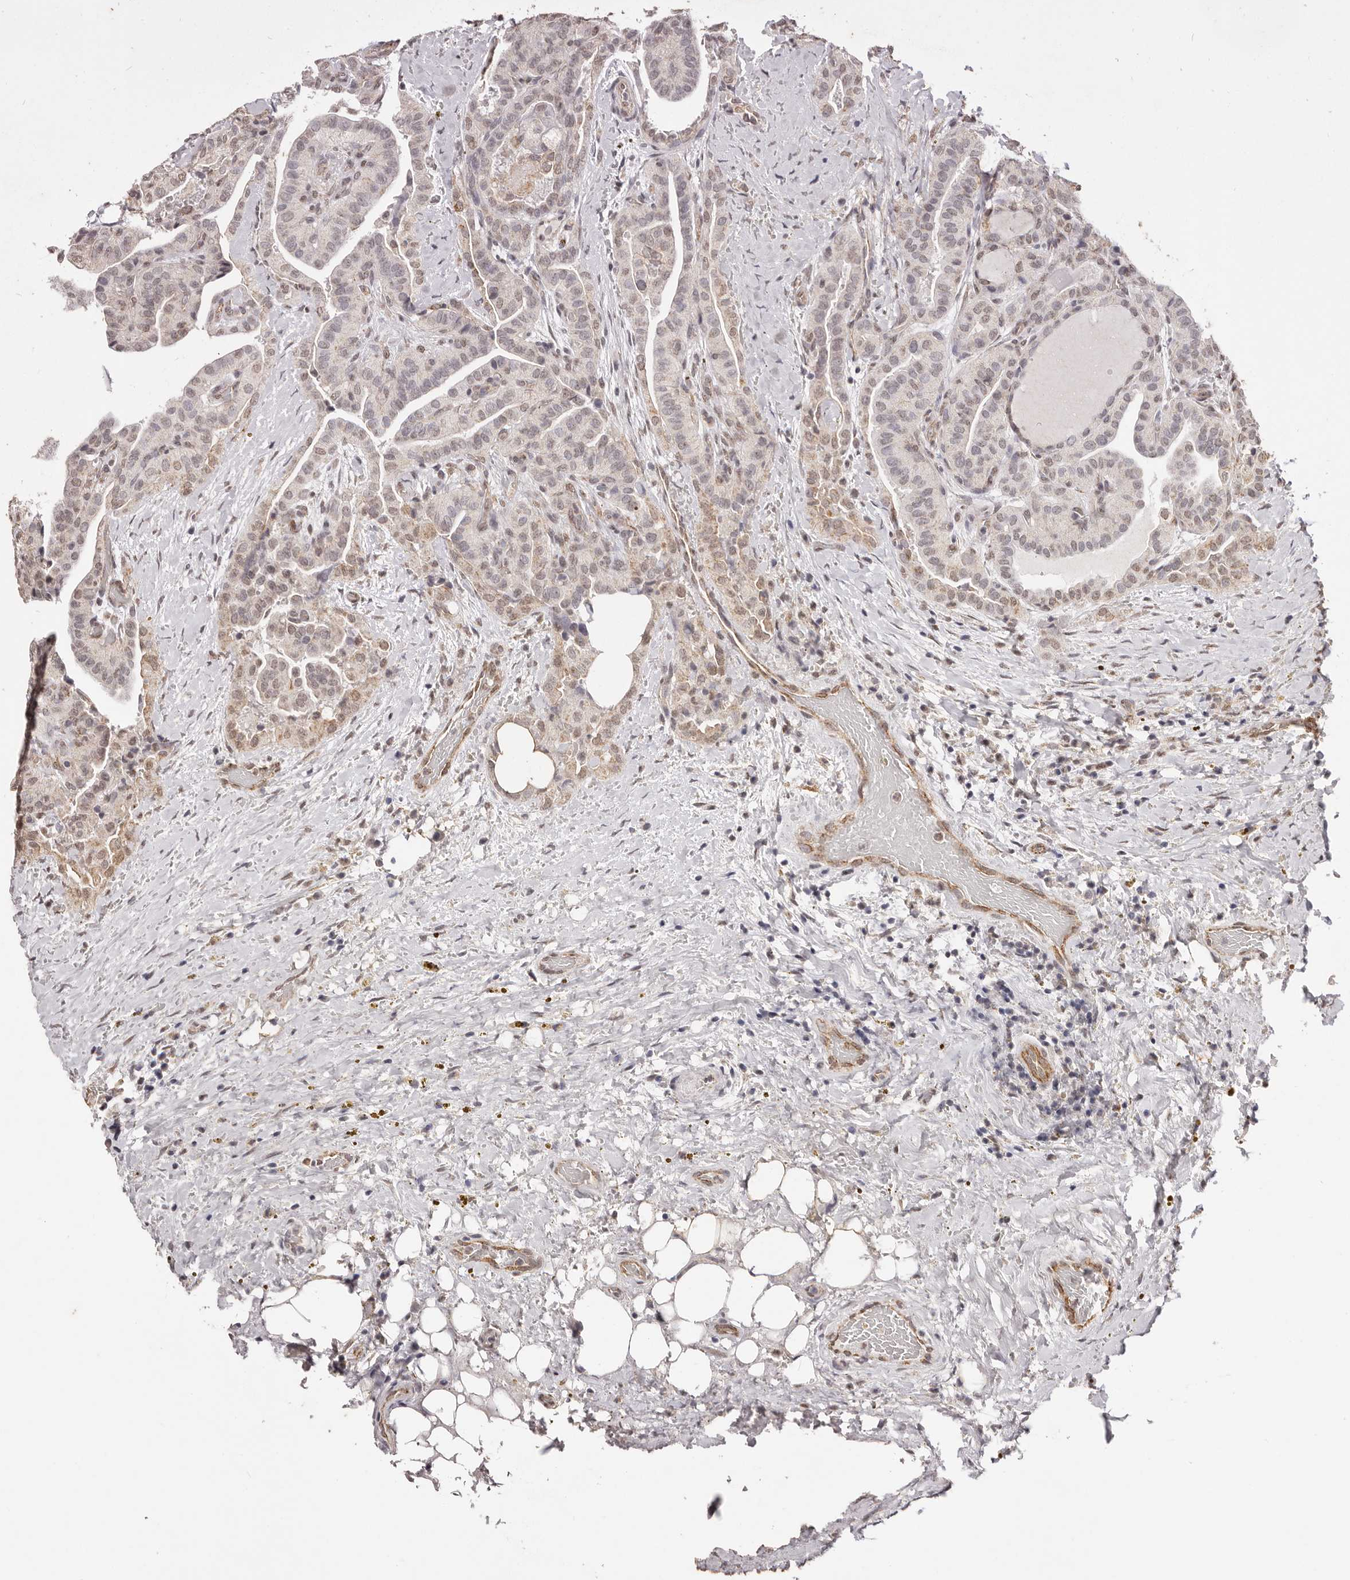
{"staining": {"intensity": "weak", "quantity": "25%-75%", "location": "nuclear"}, "tissue": "thyroid cancer", "cell_type": "Tumor cells", "image_type": "cancer", "snomed": [{"axis": "morphology", "description": "Papillary adenocarcinoma, NOS"}, {"axis": "topography", "description": "Thyroid gland"}], "caption": "An image of papillary adenocarcinoma (thyroid) stained for a protein shows weak nuclear brown staining in tumor cells.", "gene": "RPS6KA5", "patient": {"sex": "male", "age": 77}}